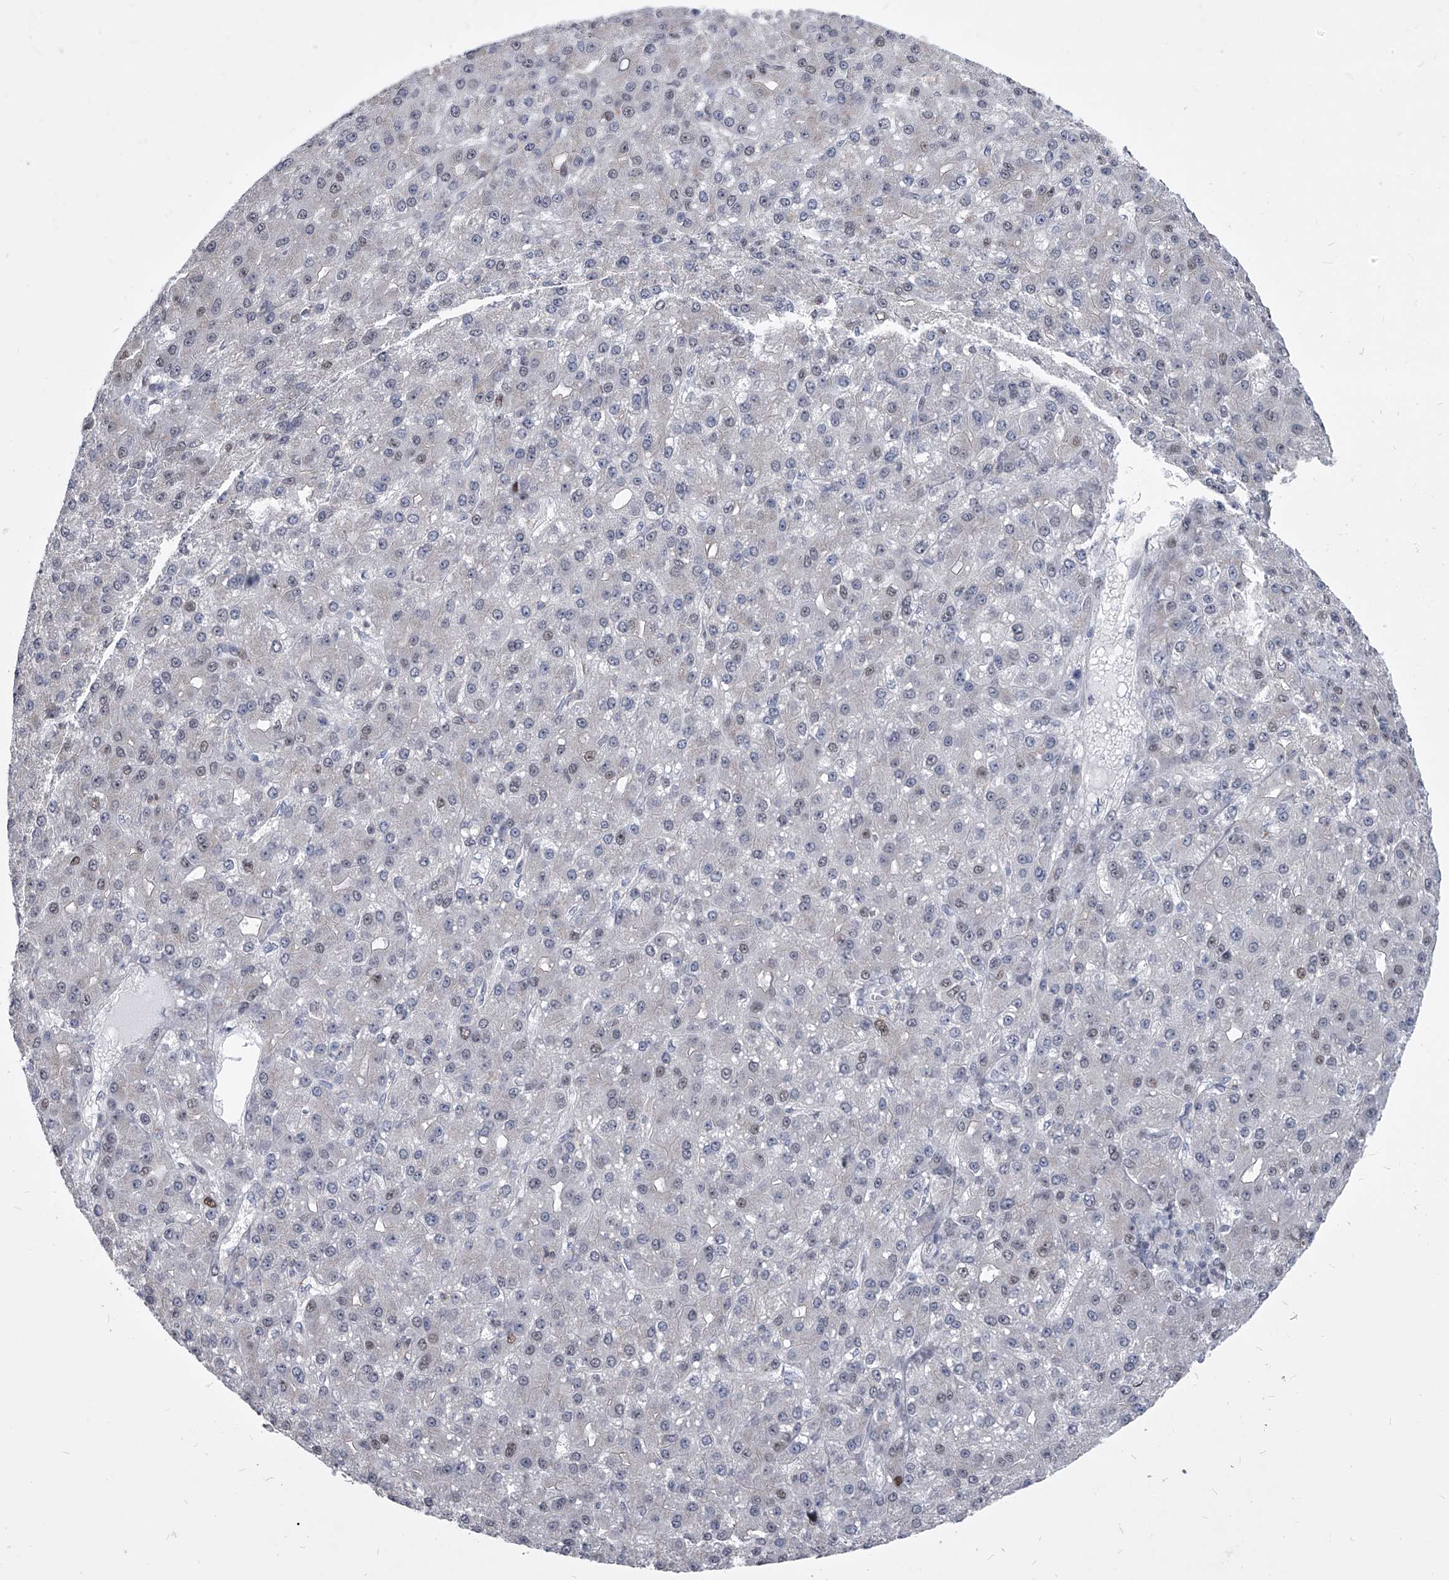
{"staining": {"intensity": "negative", "quantity": "none", "location": "none"}, "tissue": "liver cancer", "cell_type": "Tumor cells", "image_type": "cancer", "snomed": [{"axis": "morphology", "description": "Carcinoma, Hepatocellular, NOS"}, {"axis": "topography", "description": "Liver"}], "caption": "Immunohistochemistry (IHC) image of neoplastic tissue: human liver hepatocellular carcinoma stained with DAB demonstrates no significant protein expression in tumor cells. (Immunohistochemistry, brightfield microscopy, high magnification).", "gene": "EVA1C", "patient": {"sex": "male", "age": 67}}